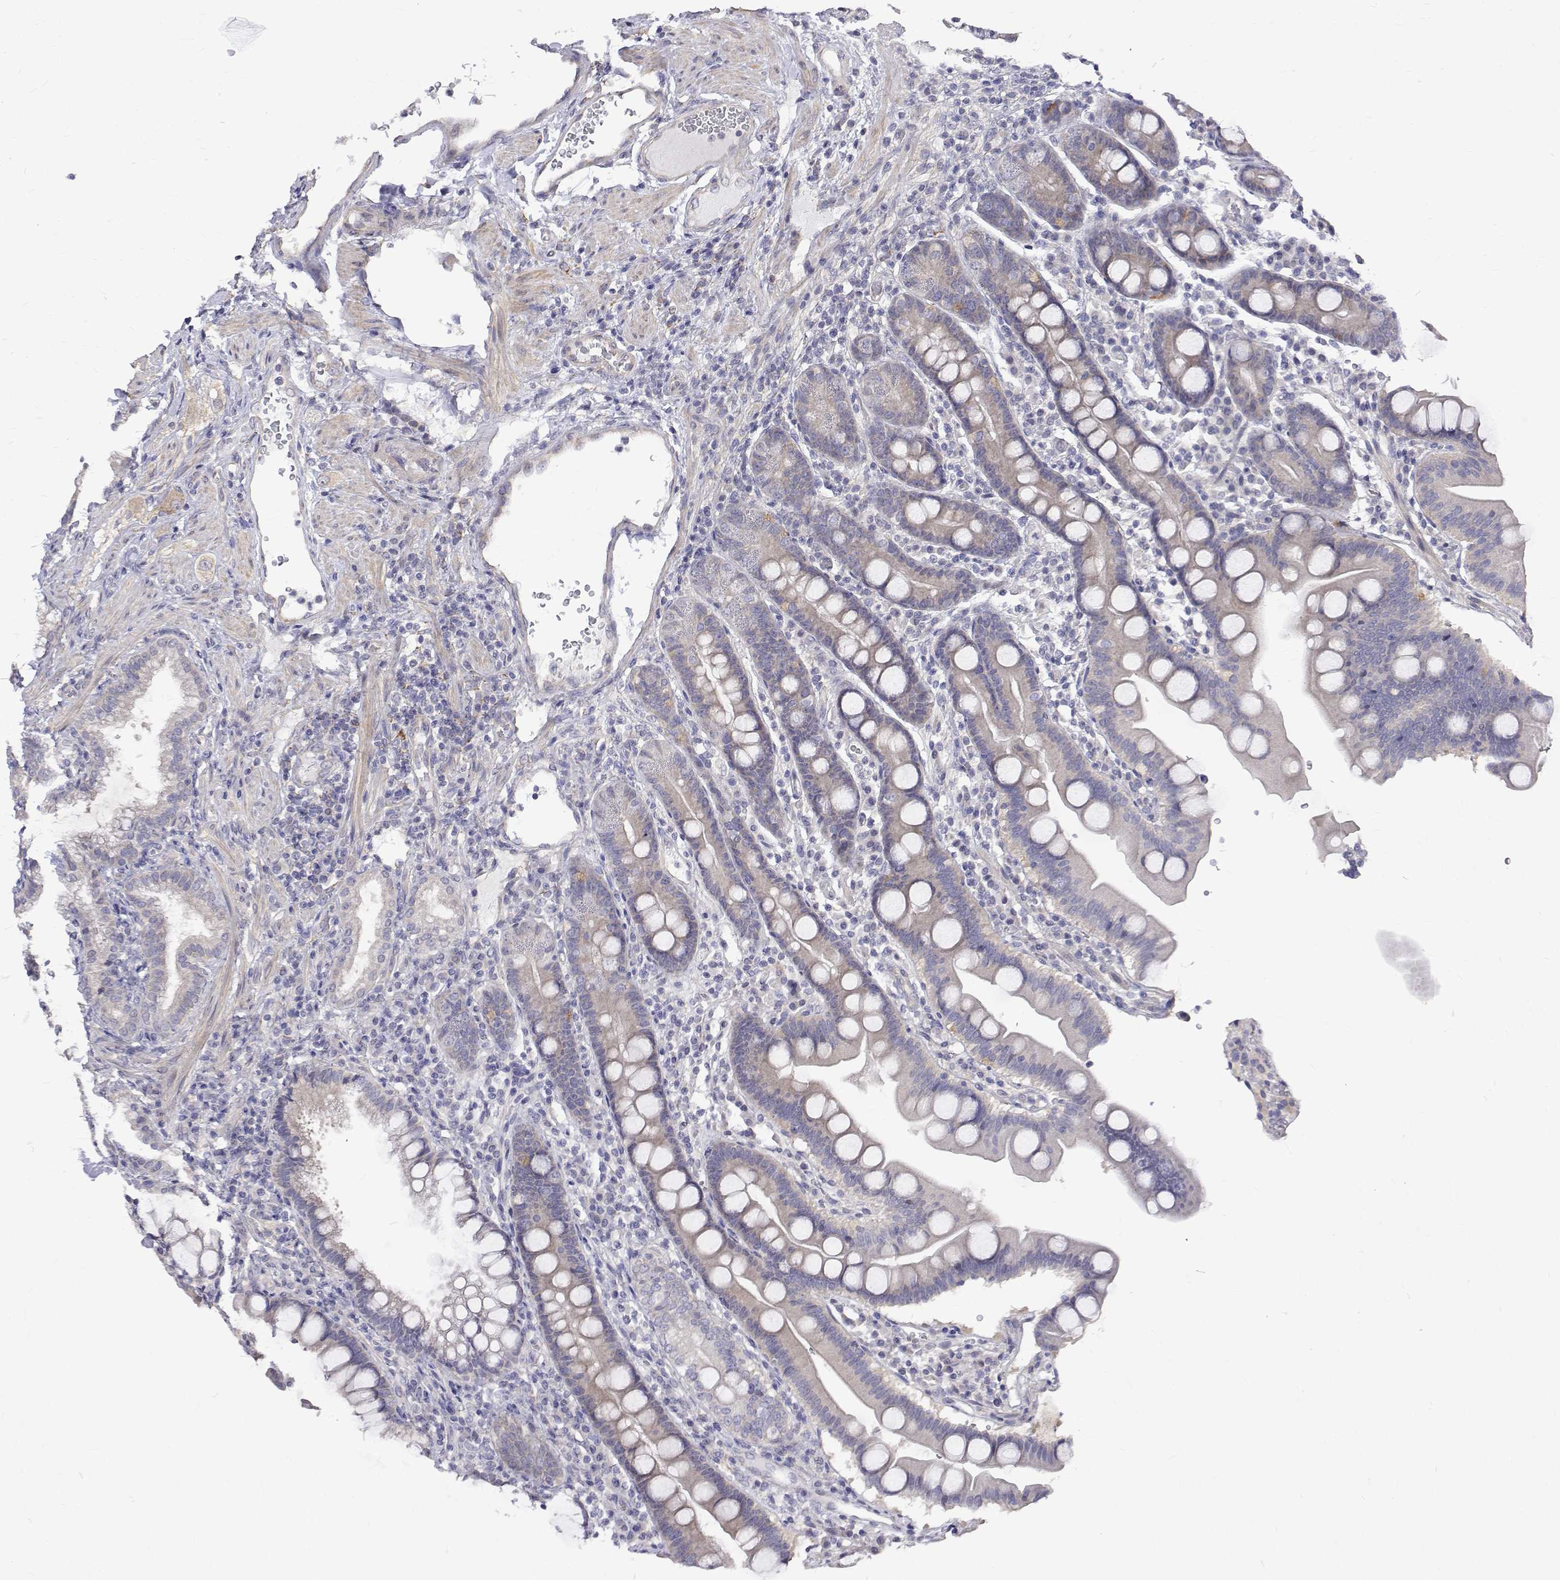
{"staining": {"intensity": "negative", "quantity": "none", "location": "none"}, "tissue": "duodenum", "cell_type": "Glandular cells", "image_type": "normal", "snomed": [{"axis": "morphology", "description": "Normal tissue, NOS"}, {"axis": "topography", "description": "Pancreas"}, {"axis": "topography", "description": "Duodenum"}], "caption": "DAB immunohistochemical staining of unremarkable duodenum shows no significant positivity in glandular cells.", "gene": "PADI1", "patient": {"sex": "male", "age": 59}}